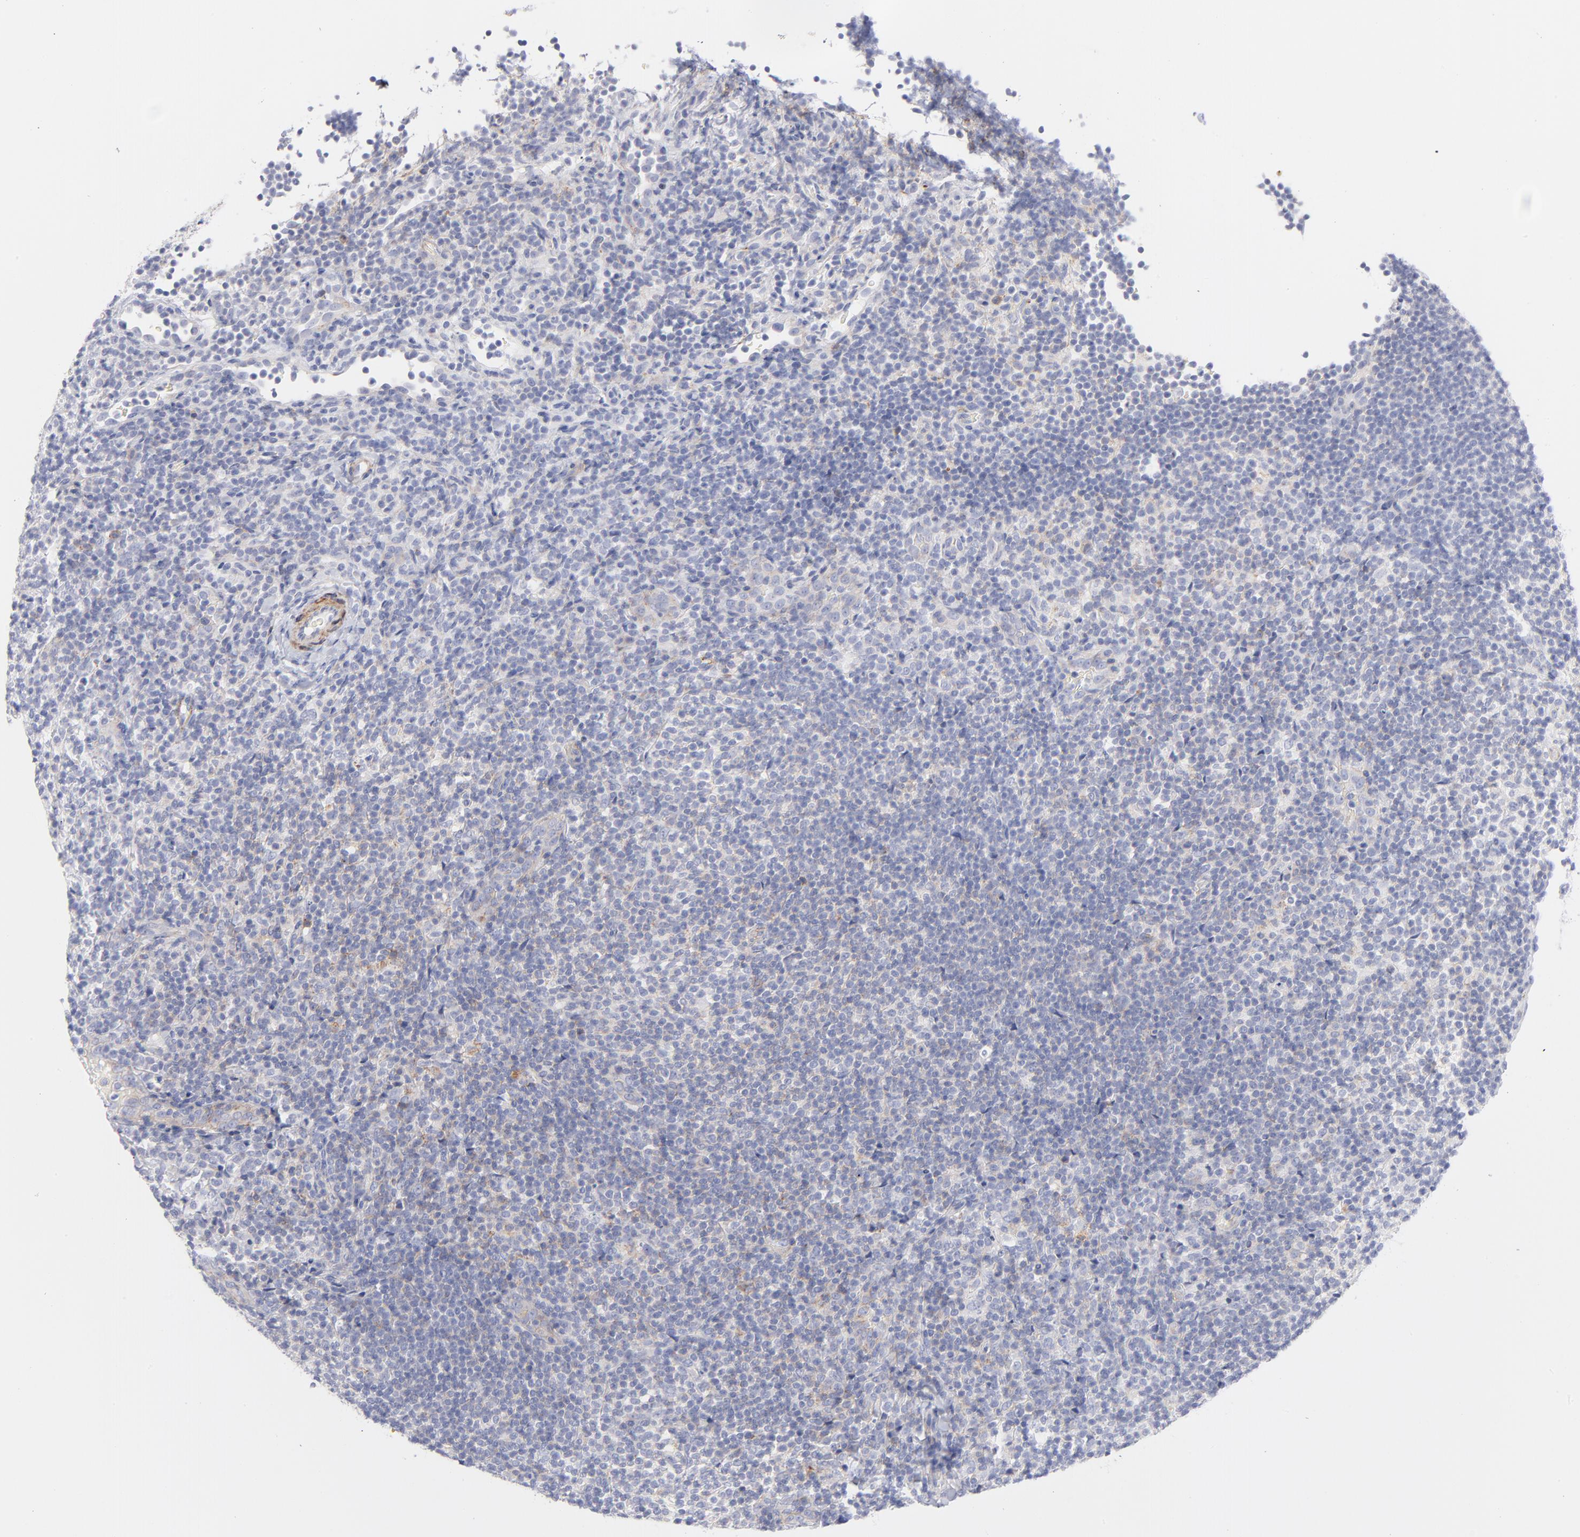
{"staining": {"intensity": "weak", "quantity": "<25%", "location": "cytoplasmic/membranous"}, "tissue": "lymphoma", "cell_type": "Tumor cells", "image_type": "cancer", "snomed": [{"axis": "morphology", "description": "Malignant lymphoma, non-Hodgkin's type, Low grade"}, {"axis": "topography", "description": "Lymph node"}], "caption": "IHC of malignant lymphoma, non-Hodgkin's type (low-grade) exhibits no staining in tumor cells.", "gene": "ACTA2", "patient": {"sex": "female", "age": 76}}